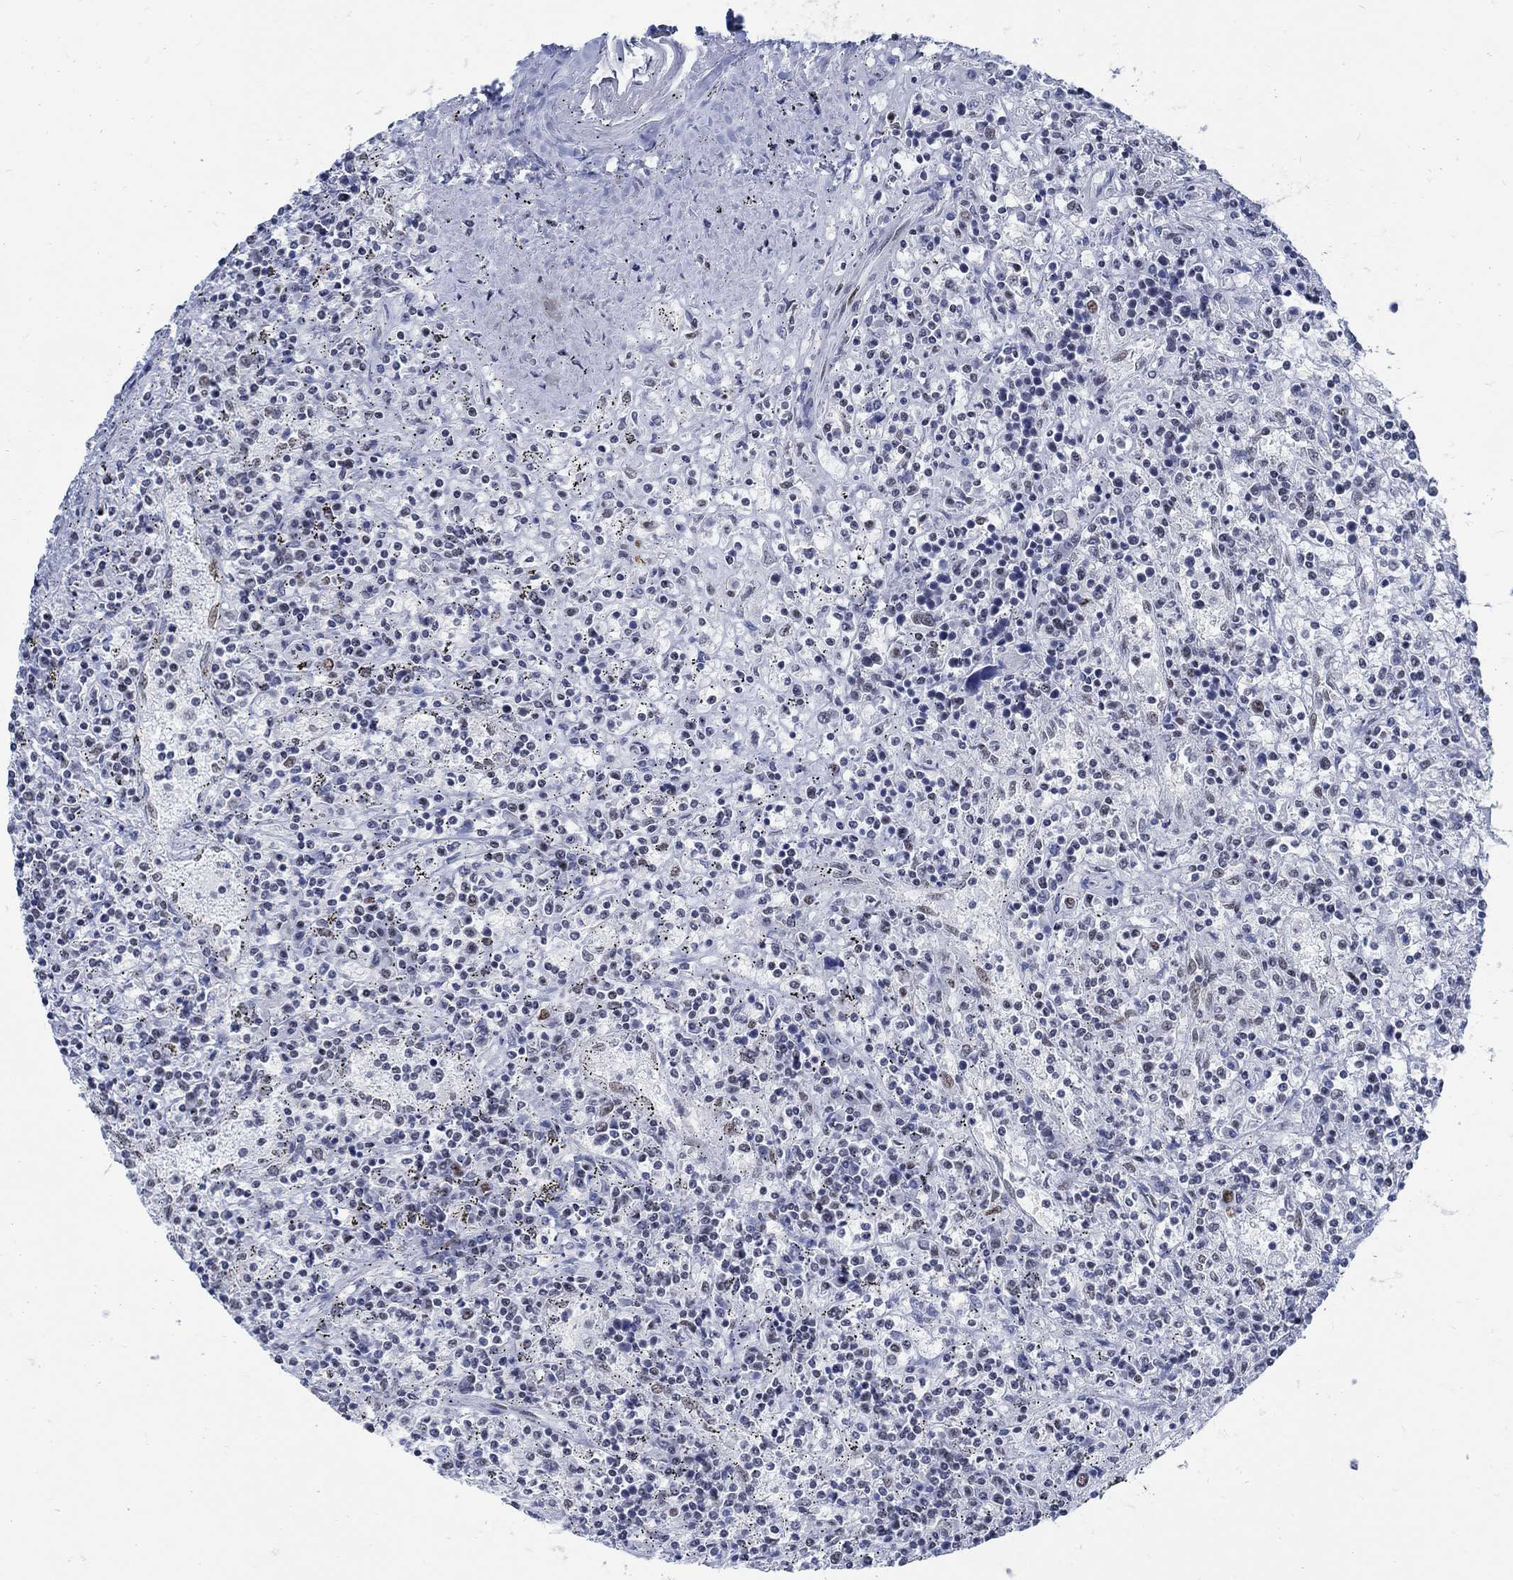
{"staining": {"intensity": "negative", "quantity": "none", "location": "none"}, "tissue": "lymphoma", "cell_type": "Tumor cells", "image_type": "cancer", "snomed": [{"axis": "morphology", "description": "Malignant lymphoma, non-Hodgkin's type, Low grade"}, {"axis": "topography", "description": "Spleen"}], "caption": "An immunohistochemistry (IHC) photomicrograph of lymphoma is shown. There is no staining in tumor cells of lymphoma.", "gene": "DLK1", "patient": {"sex": "male", "age": 62}}